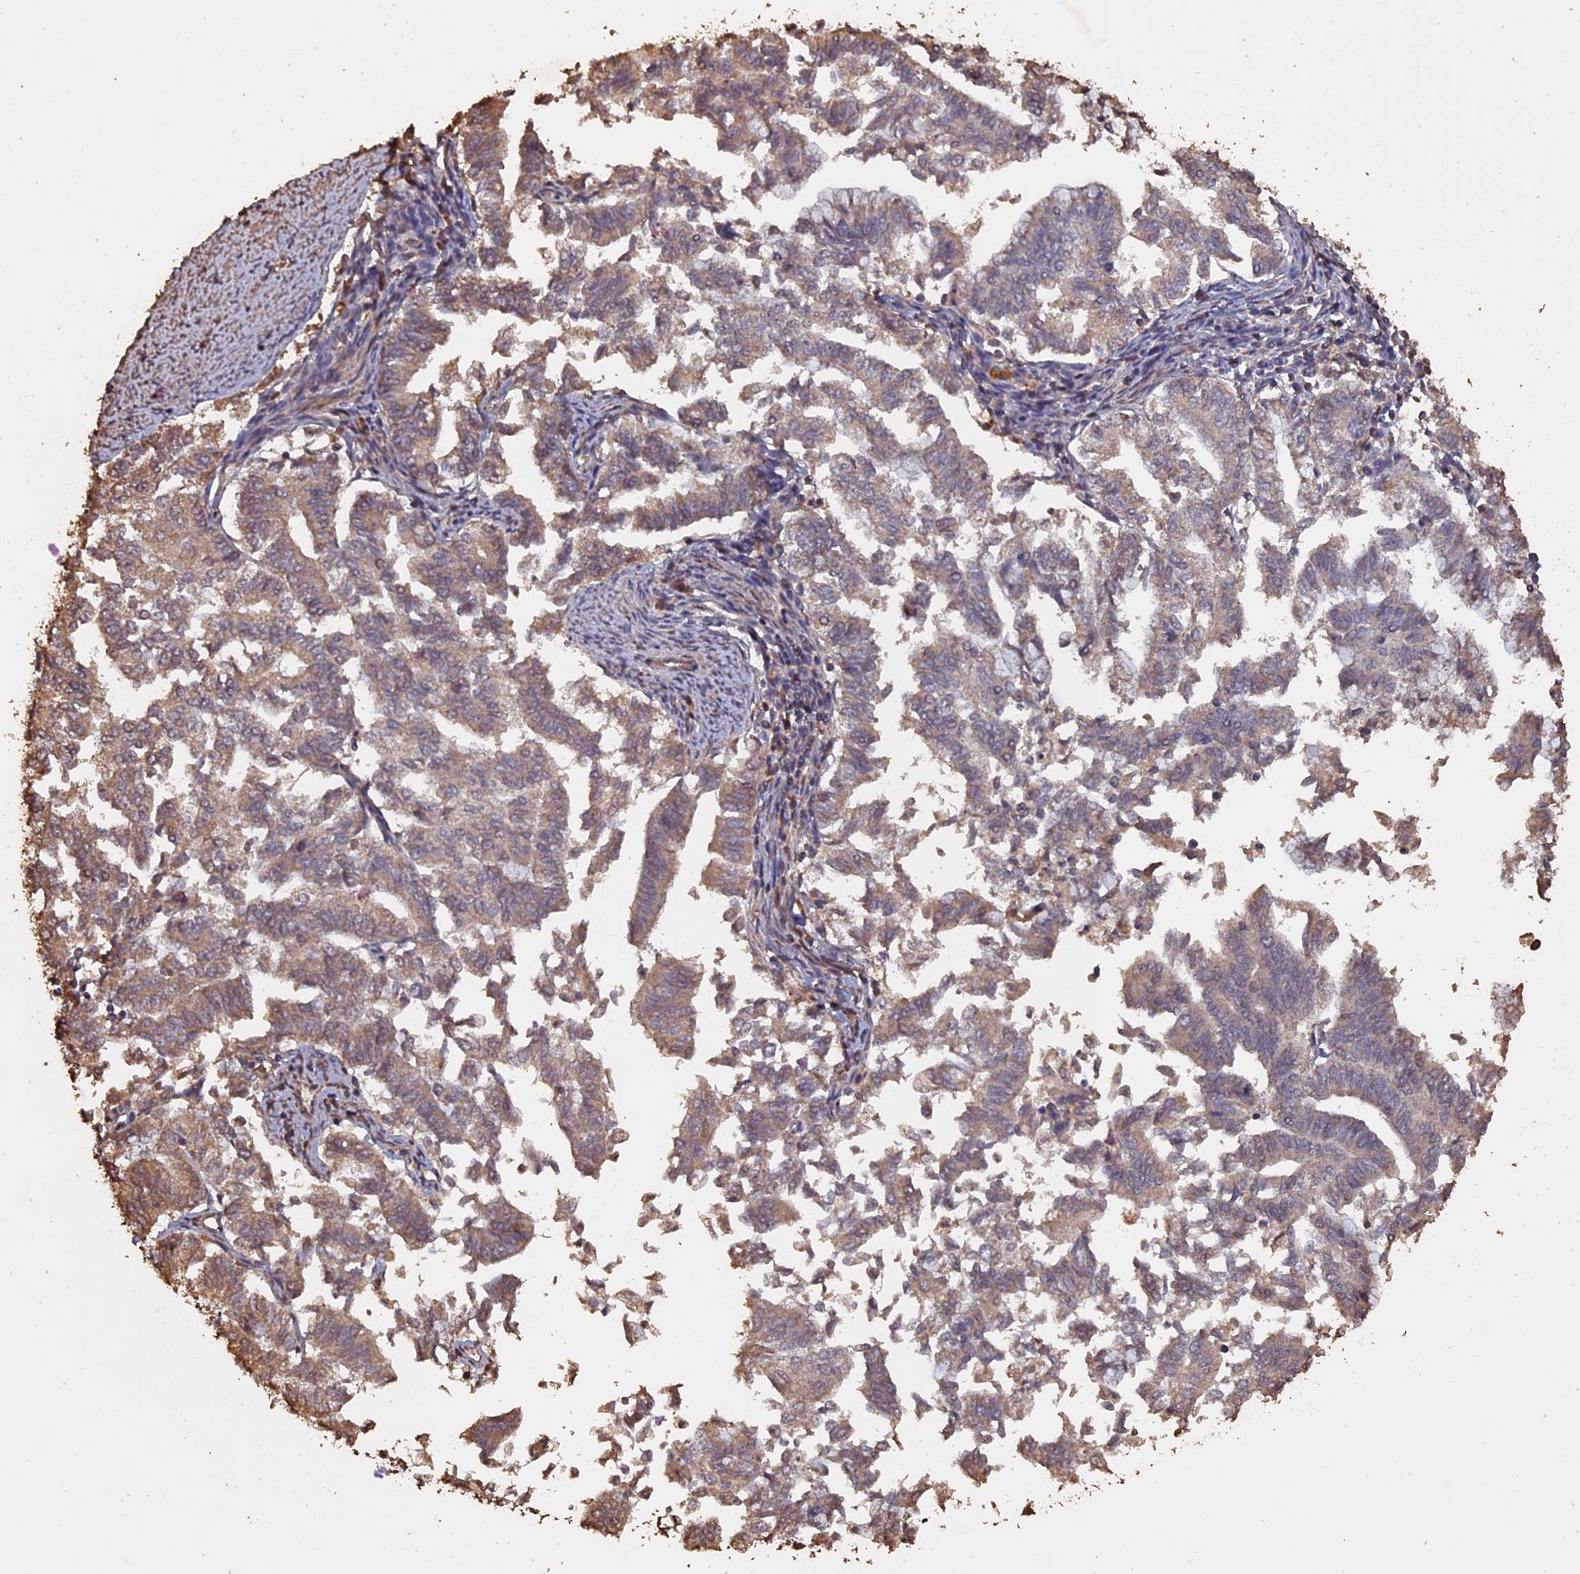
{"staining": {"intensity": "weak", "quantity": ">75%", "location": "cytoplasmic/membranous"}, "tissue": "endometrial cancer", "cell_type": "Tumor cells", "image_type": "cancer", "snomed": [{"axis": "morphology", "description": "Adenocarcinoma, NOS"}, {"axis": "topography", "description": "Endometrium"}], "caption": "Brown immunohistochemical staining in adenocarcinoma (endometrial) shows weak cytoplasmic/membranous staining in approximately >75% of tumor cells.", "gene": "HUNK", "patient": {"sex": "female", "age": 79}}